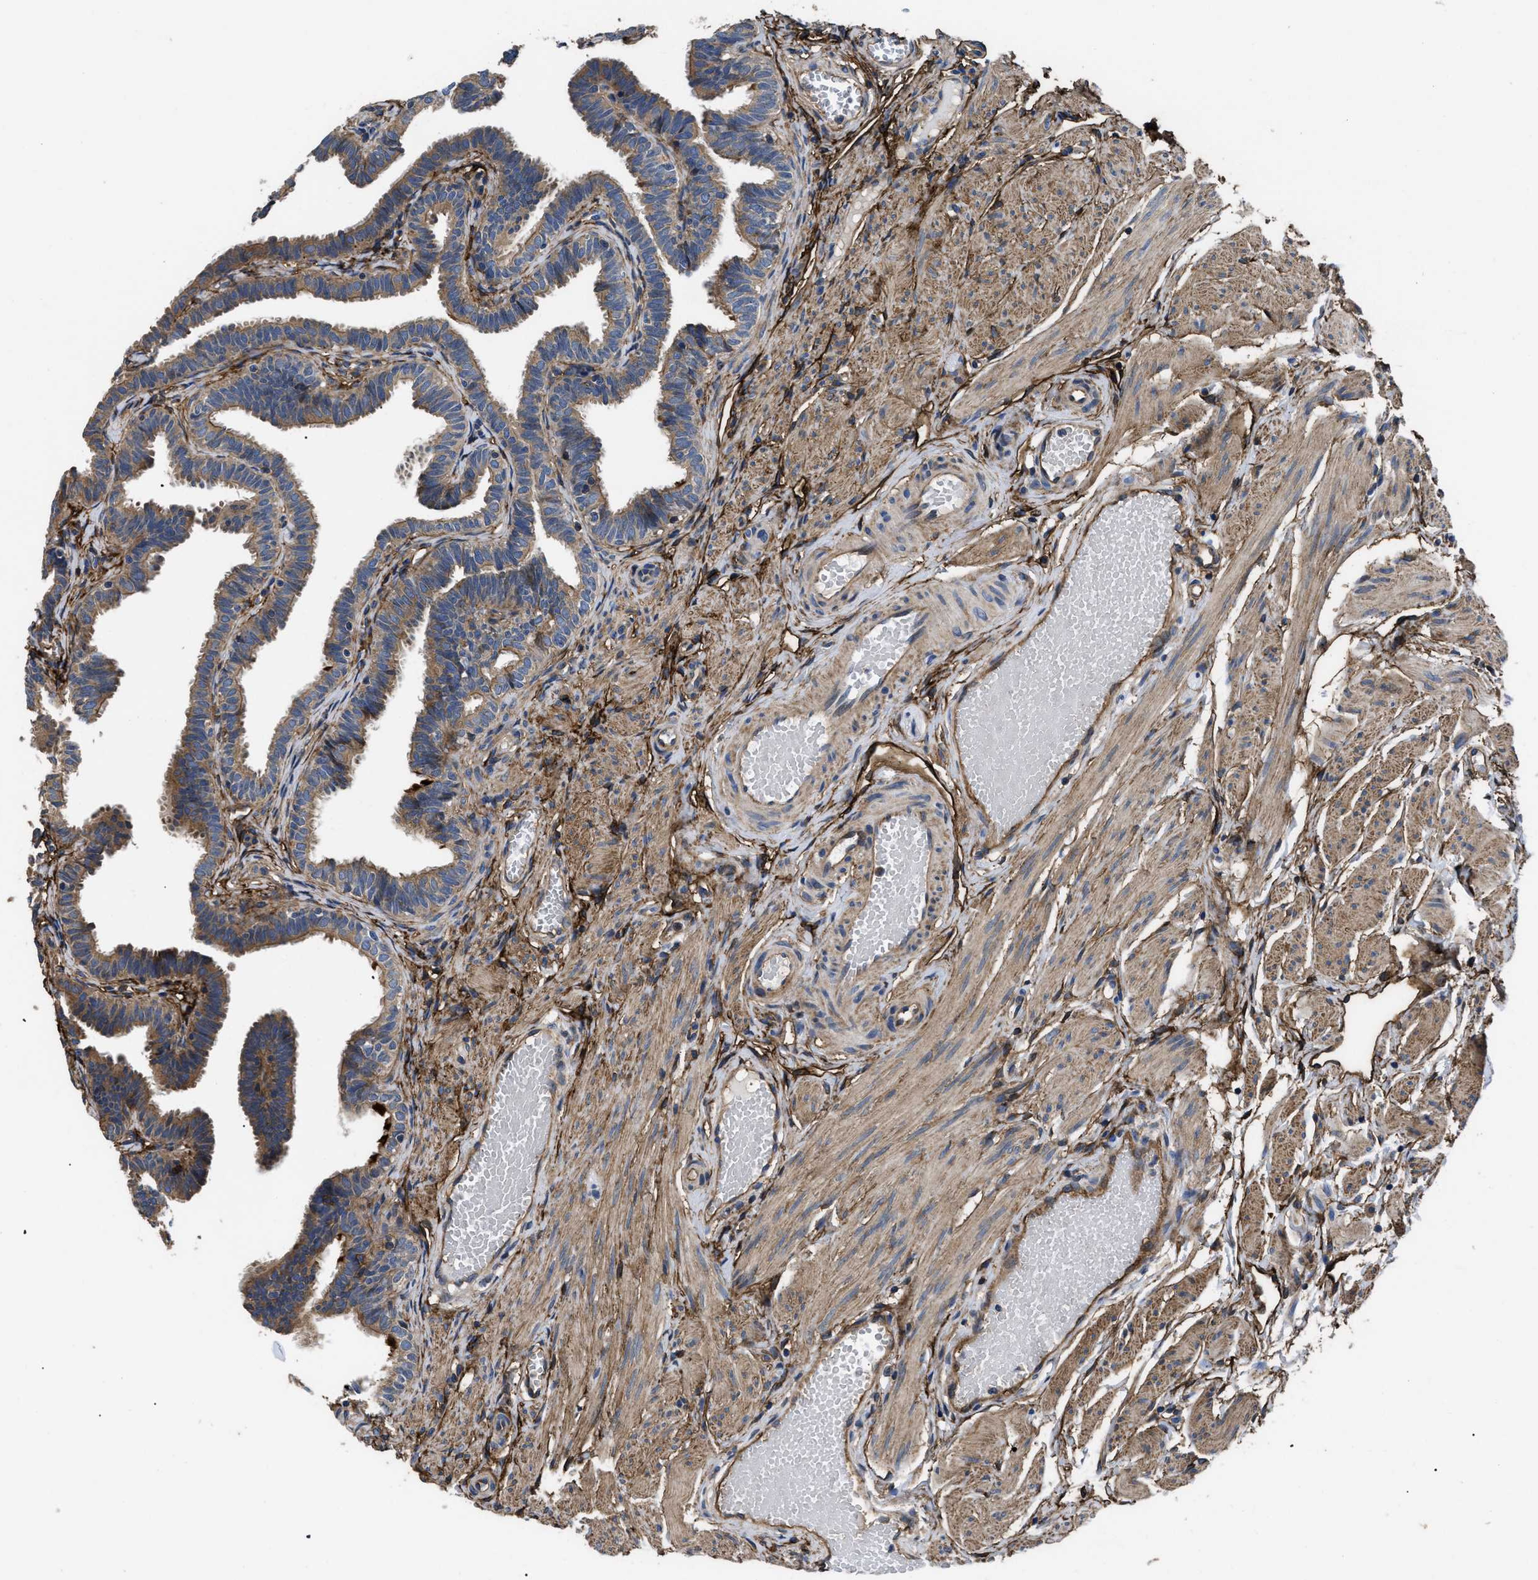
{"staining": {"intensity": "weak", "quantity": ">75%", "location": "cytoplasmic/membranous"}, "tissue": "fallopian tube", "cell_type": "Glandular cells", "image_type": "normal", "snomed": [{"axis": "morphology", "description": "Normal tissue, NOS"}, {"axis": "topography", "description": "Fallopian tube"}, {"axis": "topography", "description": "Ovary"}], "caption": "Protein staining by immunohistochemistry exhibits weak cytoplasmic/membranous staining in about >75% of glandular cells in normal fallopian tube.", "gene": "NT5E", "patient": {"sex": "female", "age": 23}}